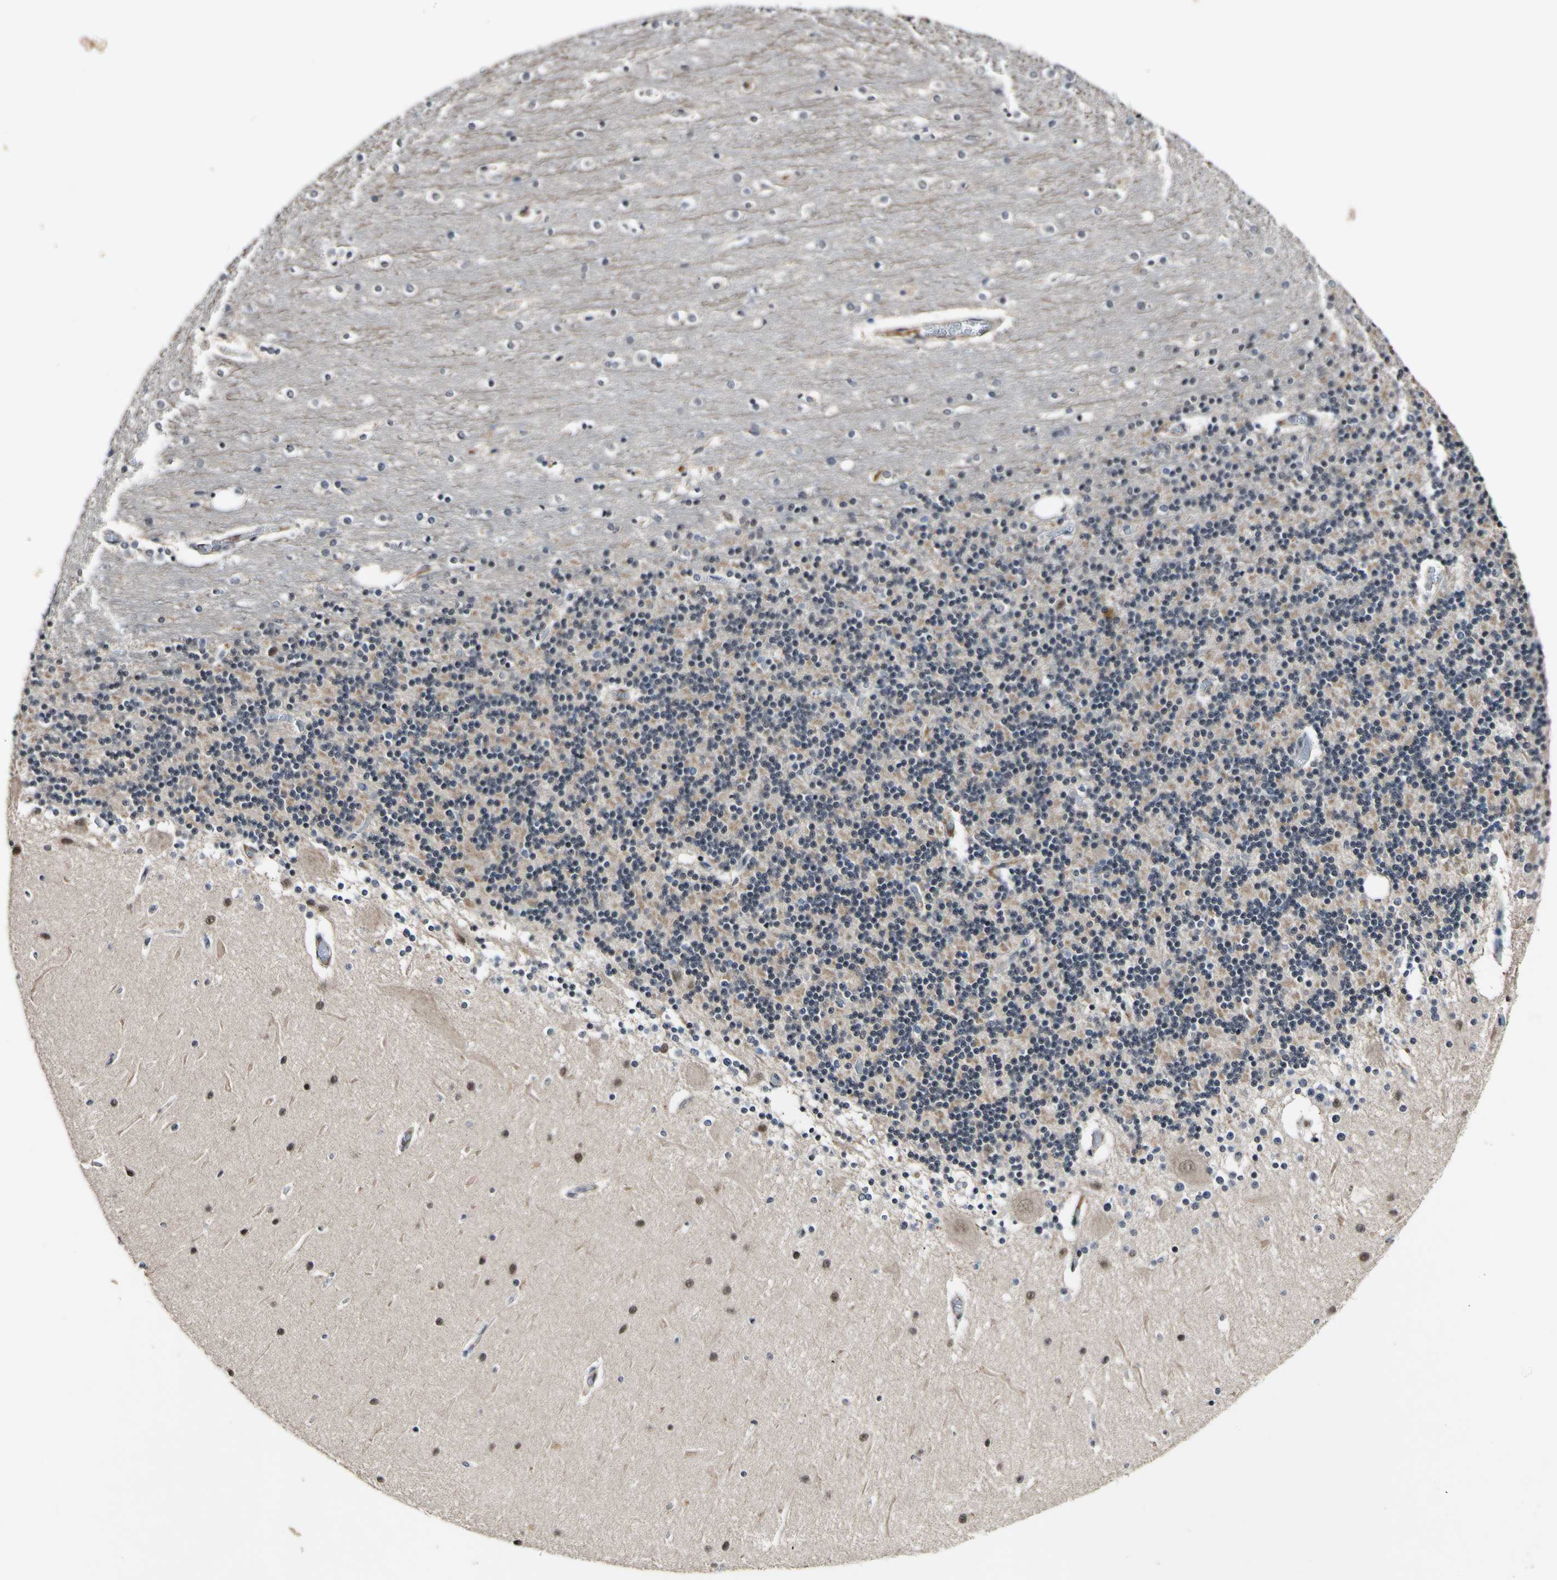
{"staining": {"intensity": "negative", "quantity": "none", "location": "none"}, "tissue": "cerebellum", "cell_type": "Cells in granular layer", "image_type": "normal", "snomed": [{"axis": "morphology", "description": "Normal tissue, NOS"}, {"axis": "topography", "description": "Cerebellum"}], "caption": "Immunohistochemistry micrograph of unremarkable cerebellum: human cerebellum stained with DAB (3,3'-diaminobenzidine) shows no significant protein positivity in cells in granular layer.", "gene": "POLR2F", "patient": {"sex": "female", "age": 54}}